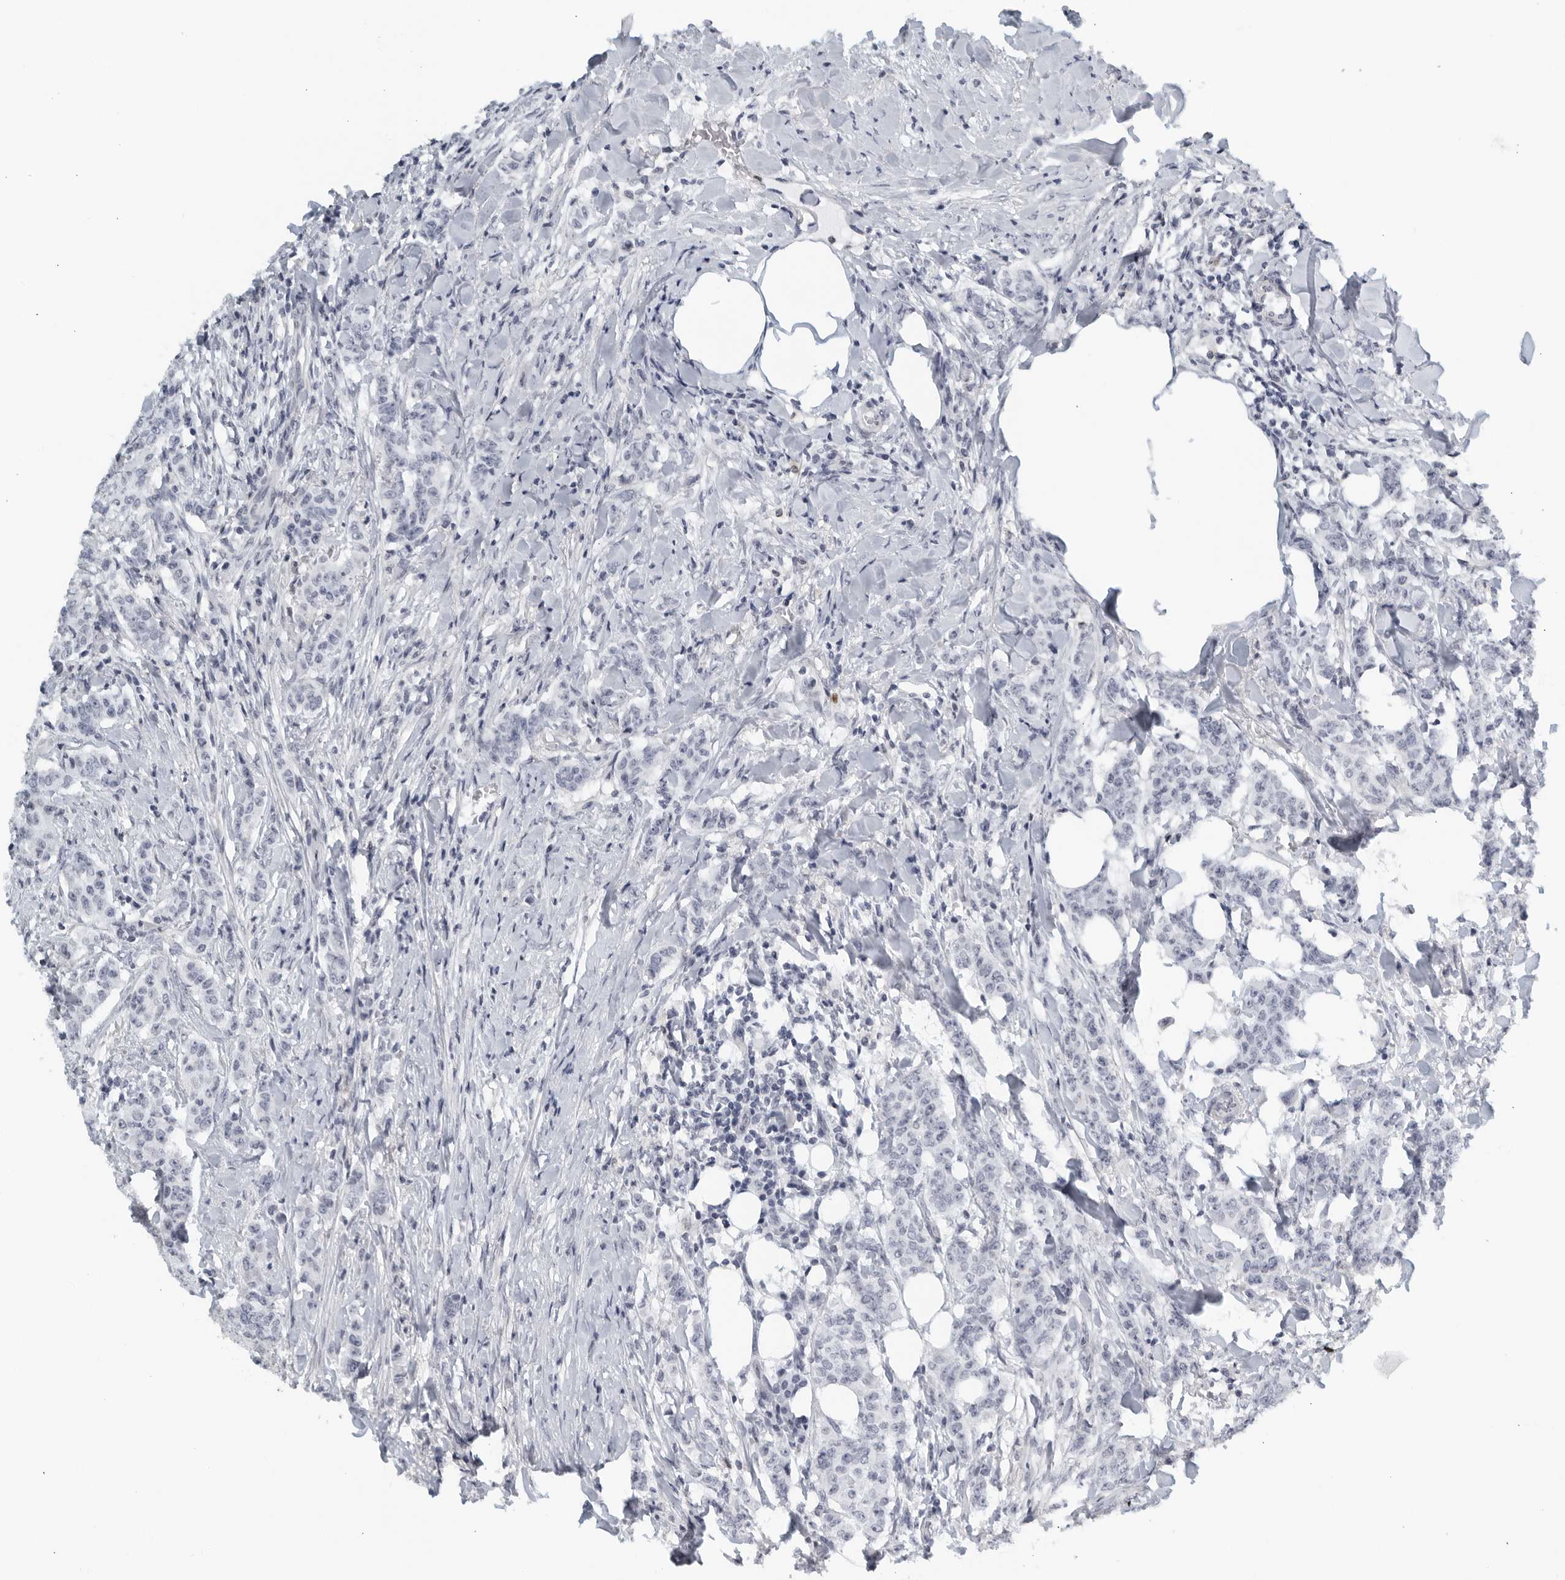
{"staining": {"intensity": "negative", "quantity": "none", "location": "none"}, "tissue": "breast cancer", "cell_type": "Tumor cells", "image_type": "cancer", "snomed": [{"axis": "morphology", "description": "Duct carcinoma"}, {"axis": "topography", "description": "Breast"}], "caption": "Tumor cells show no significant expression in breast infiltrating ductal carcinoma. (DAB (3,3'-diaminobenzidine) immunohistochemistry visualized using brightfield microscopy, high magnification).", "gene": "KLK7", "patient": {"sex": "female", "age": 40}}